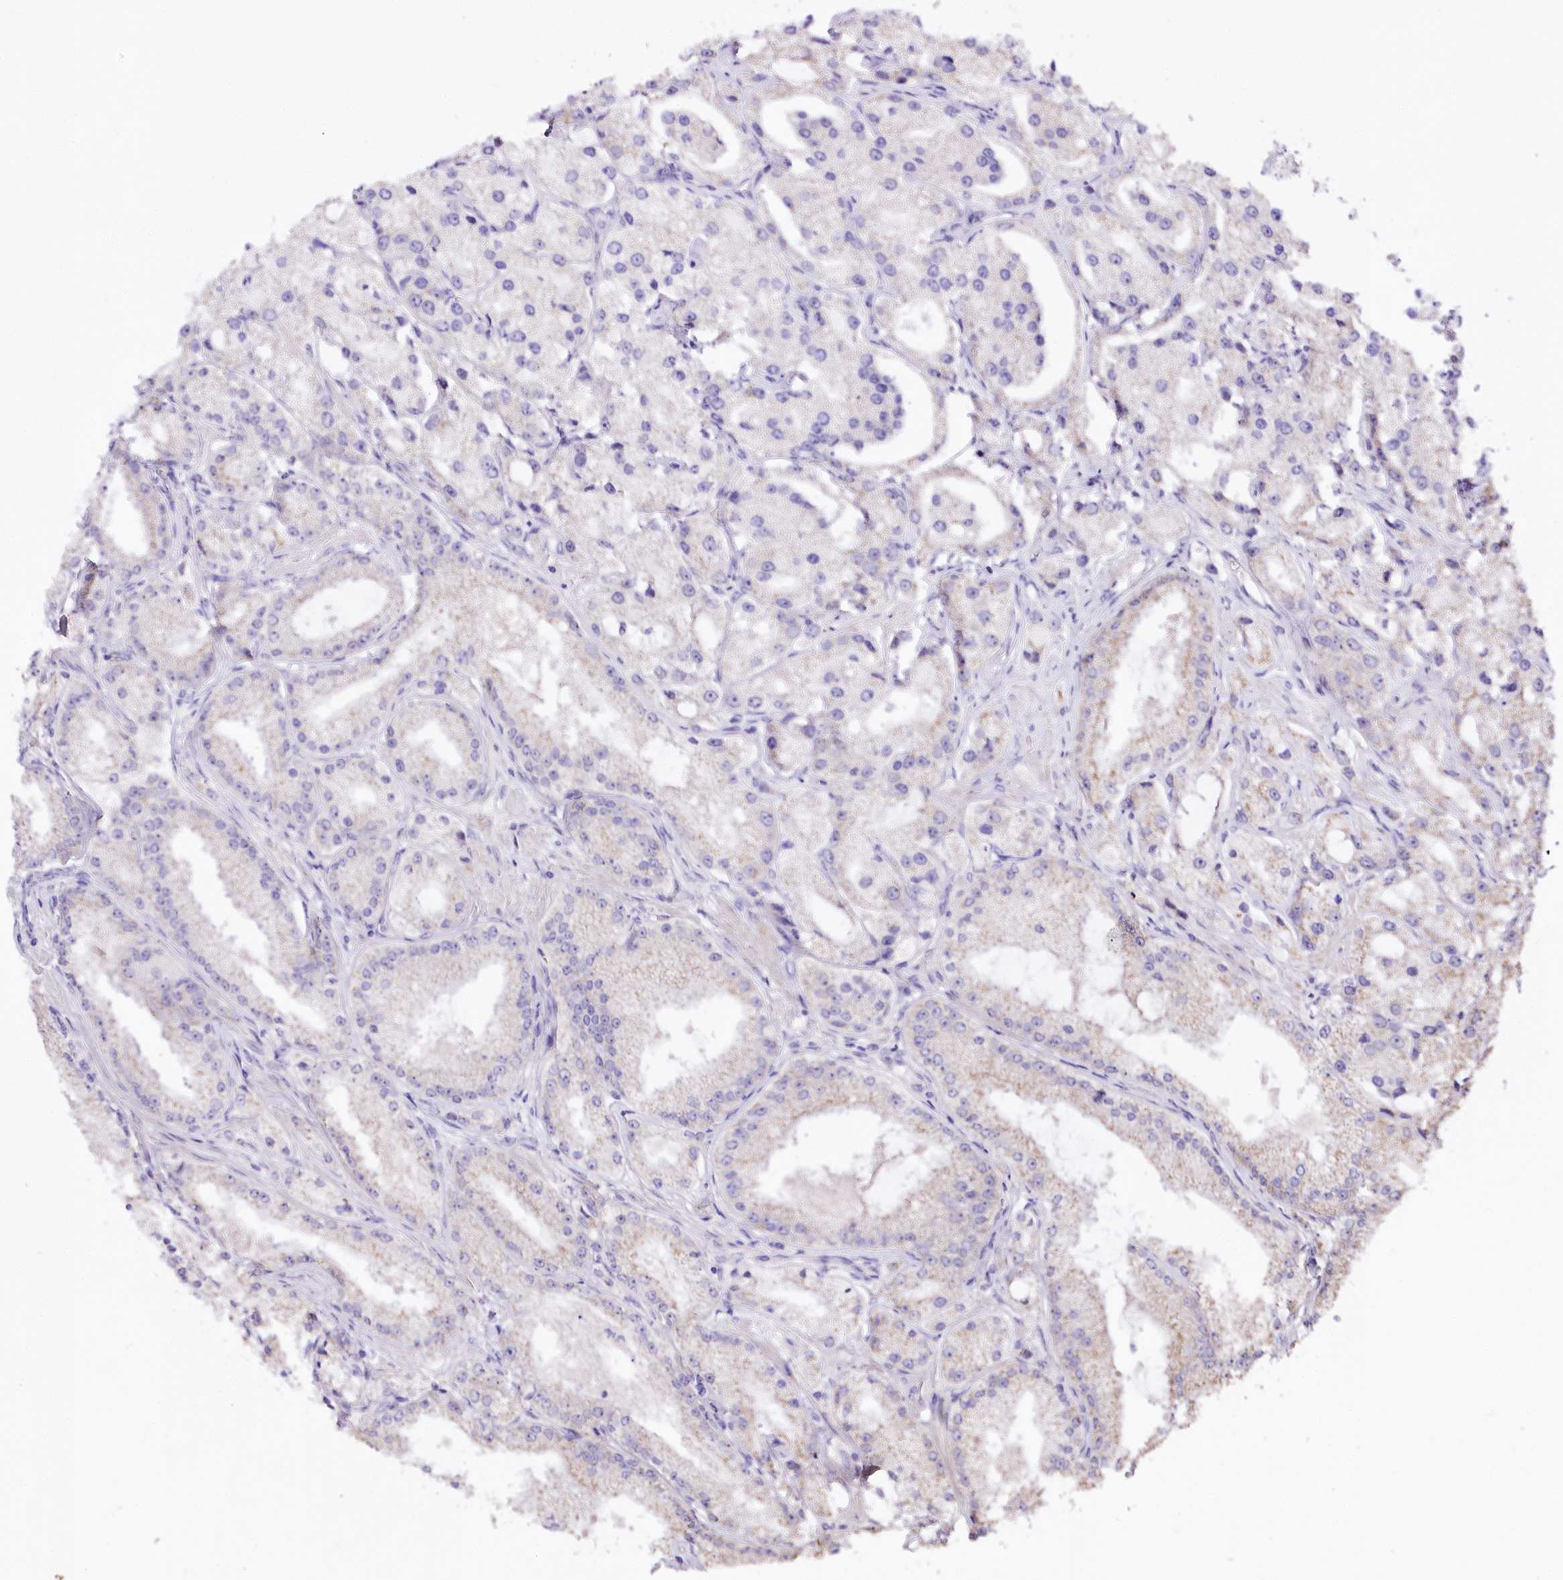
{"staining": {"intensity": "negative", "quantity": "none", "location": "none"}, "tissue": "prostate cancer", "cell_type": "Tumor cells", "image_type": "cancer", "snomed": [{"axis": "morphology", "description": "Adenocarcinoma, Low grade"}, {"axis": "topography", "description": "Prostate"}], "caption": "Prostate low-grade adenocarcinoma was stained to show a protein in brown. There is no significant staining in tumor cells.", "gene": "ZNF226", "patient": {"sex": "male", "age": 69}}